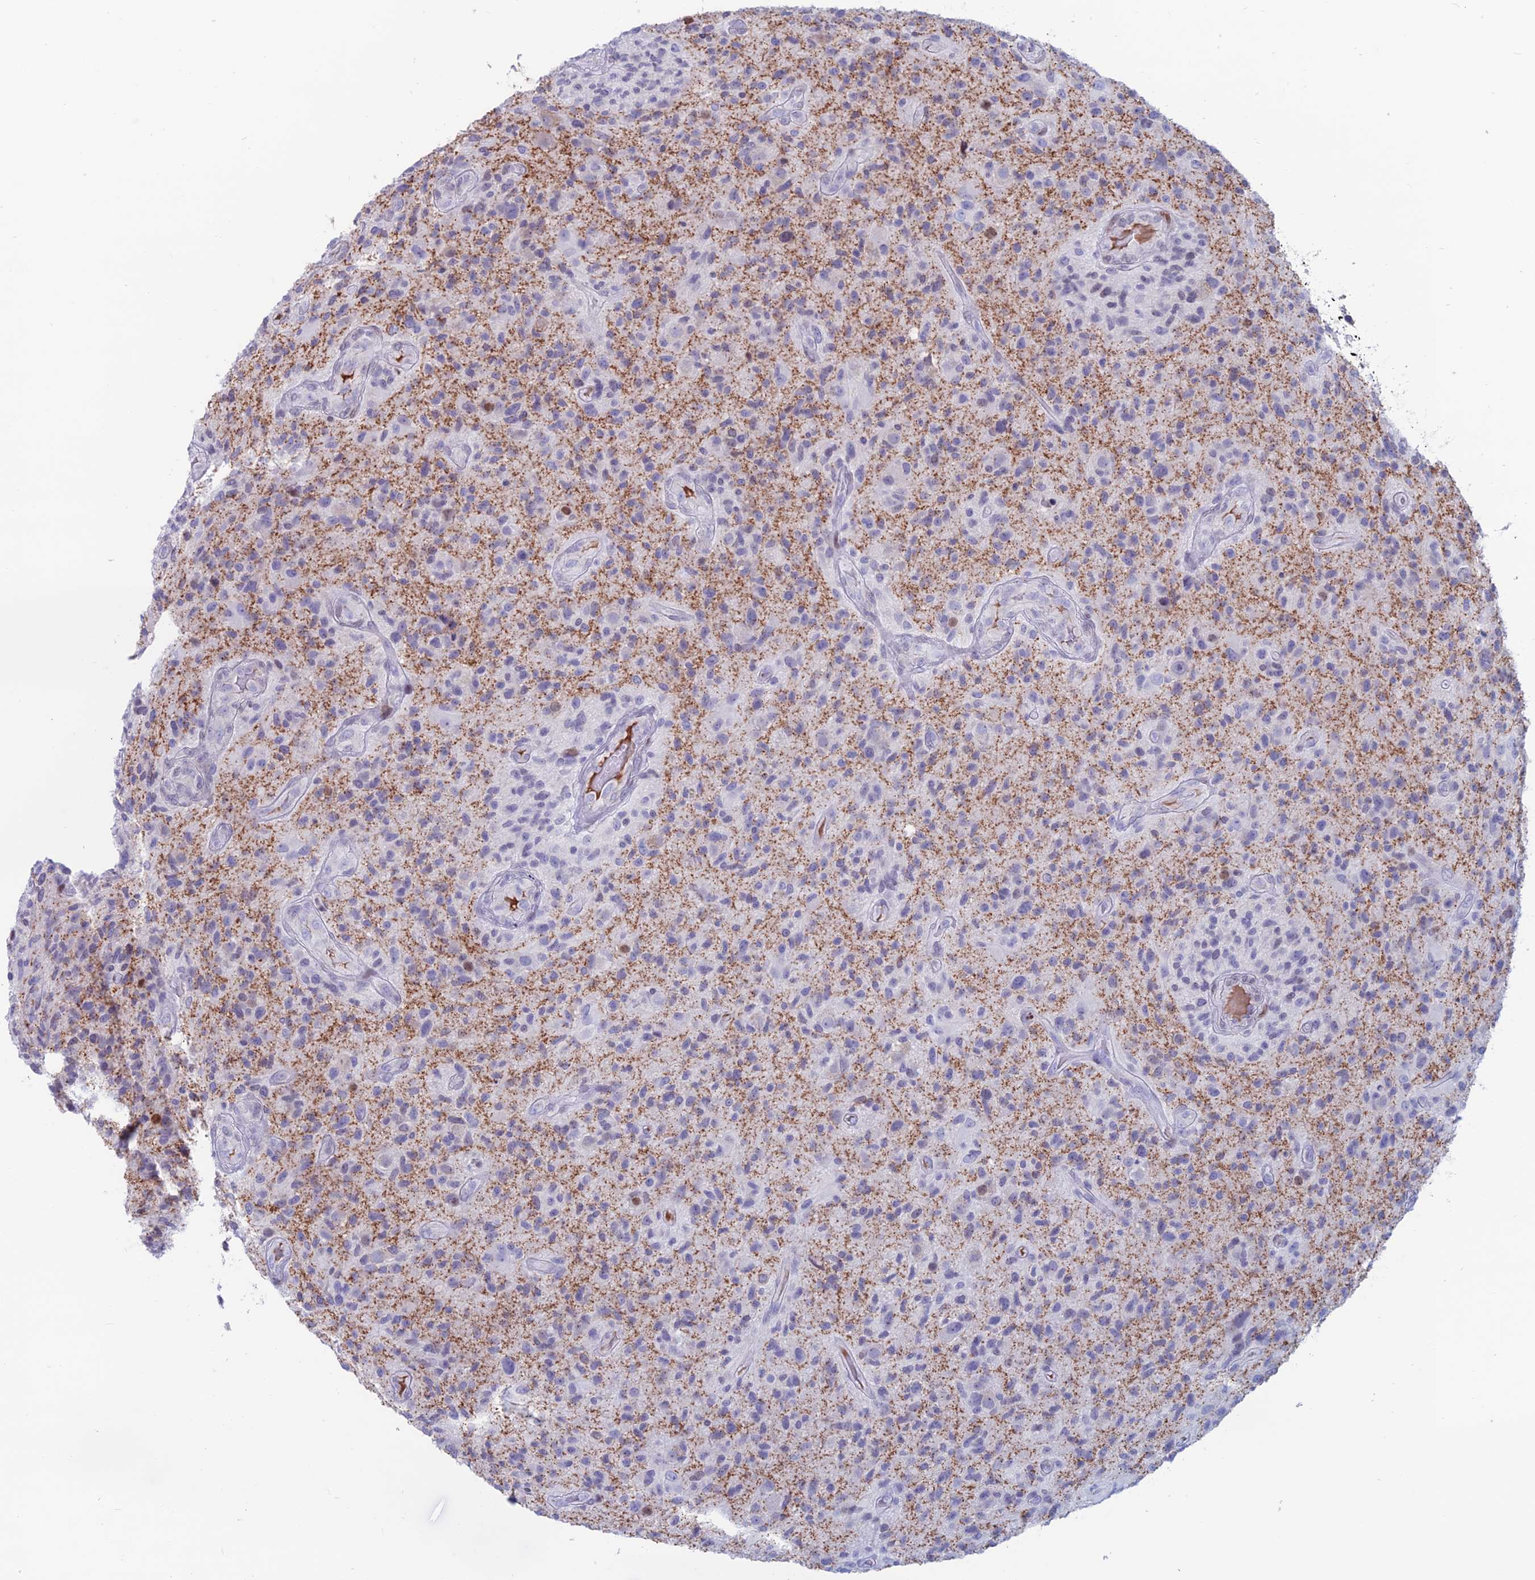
{"staining": {"intensity": "negative", "quantity": "none", "location": "none"}, "tissue": "glioma", "cell_type": "Tumor cells", "image_type": "cancer", "snomed": [{"axis": "morphology", "description": "Glioma, malignant, High grade"}, {"axis": "topography", "description": "Brain"}], "caption": "This is an immunohistochemistry micrograph of high-grade glioma (malignant). There is no positivity in tumor cells.", "gene": "CERS6", "patient": {"sex": "male", "age": 47}}